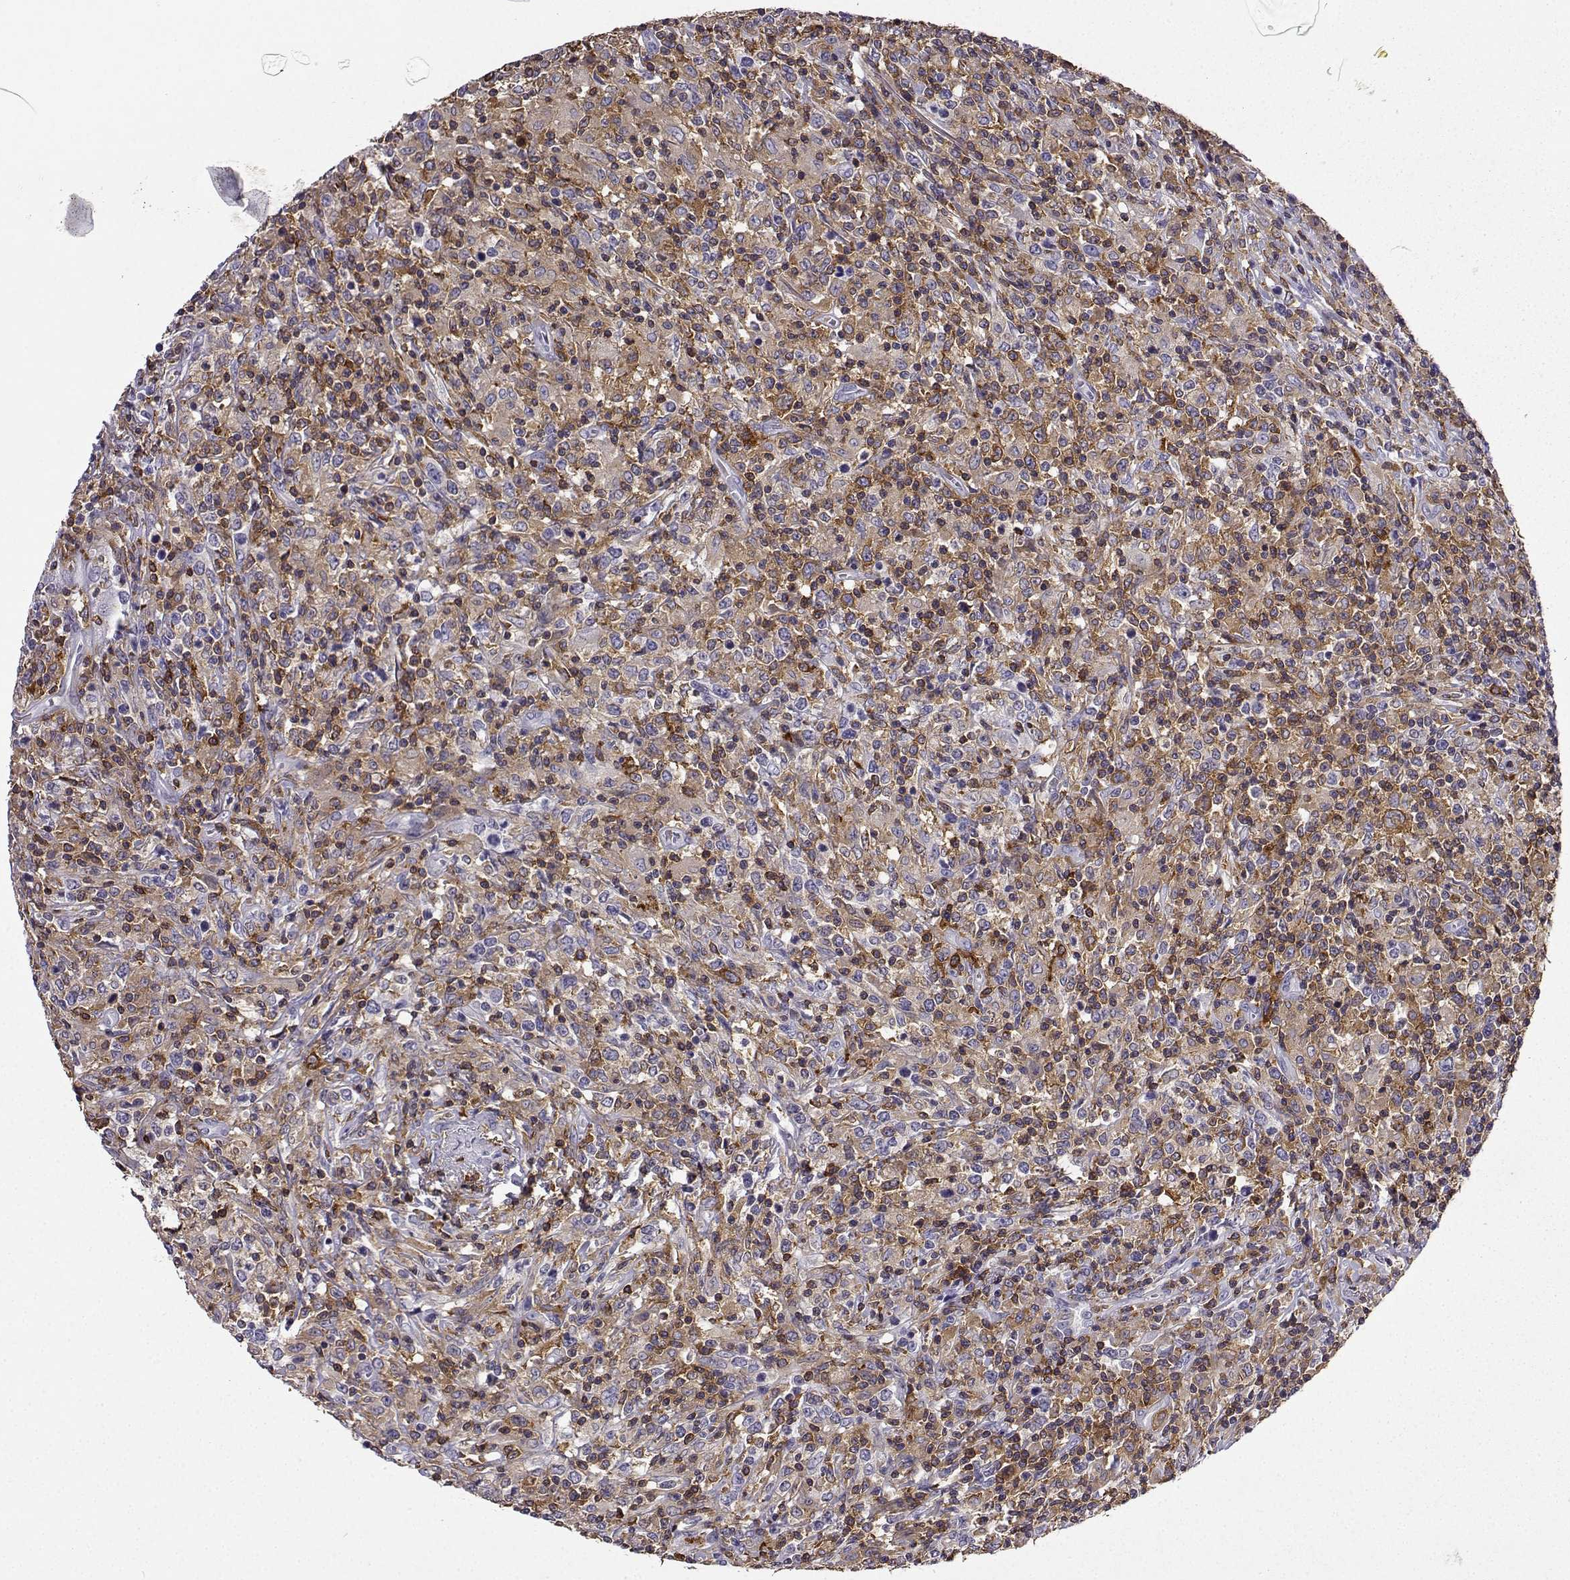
{"staining": {"intensity": "moderate", "quantity": ">75%", "location": "cytoplasmic/membranous"}, "tissue": "lymphoma", "cell_type": "Tumor cells", "image_type": "cancer", "snomed": [{"axis": "morphology", "description": "Malignant lymphoma, non-Hodgkin's type, High grade"}, {"axis": "topography", "description": "Lung"}], "caption": "Protein expression analysis of human malignant lymphoma, non-Hodgkin's type (high-grade) reveals moderate cytoplasmic/membranous expression in about >75% of tumor cells.", "gene": "DOCK10", "patient": {"sex": "male", "age": 79}}